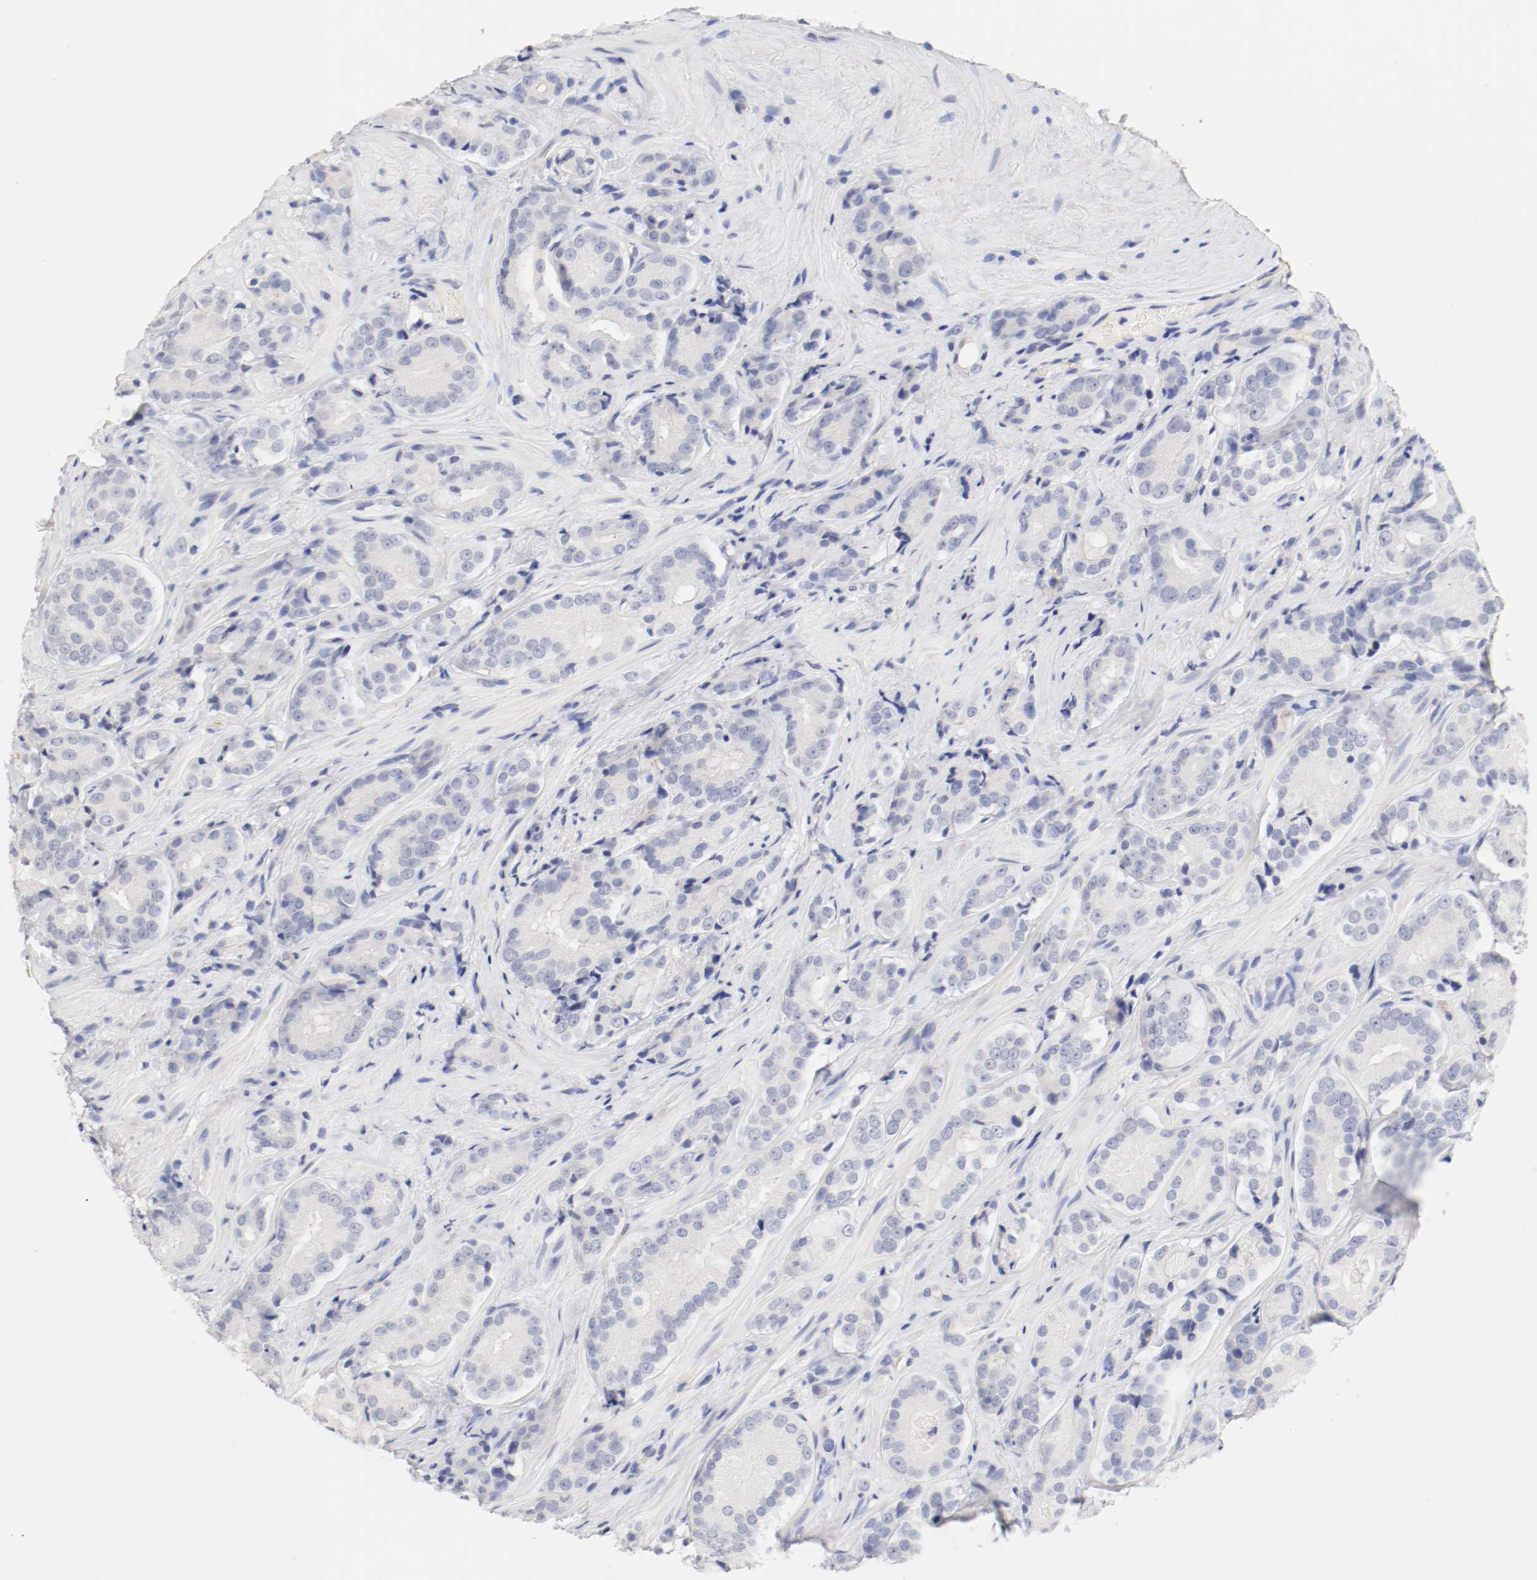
{"staining": {"intensity": "negative", "quantity": "none", "location": "none"}, "tissue": "prostate cancer", "cell_type": "Tumor cells", "image_type": "cancer", "snomed": [{"axis": "morphology", "description": "Adenocarcinoma, High grade"}, {"axis": "topography", "description": "Prostate"}], "caption": "Prostate cancer was stained to show a protein in brown. There is no significant staining in tumor cells.", "gene": "HOMER1", "patient": {"sex": "male", "age": 70}}